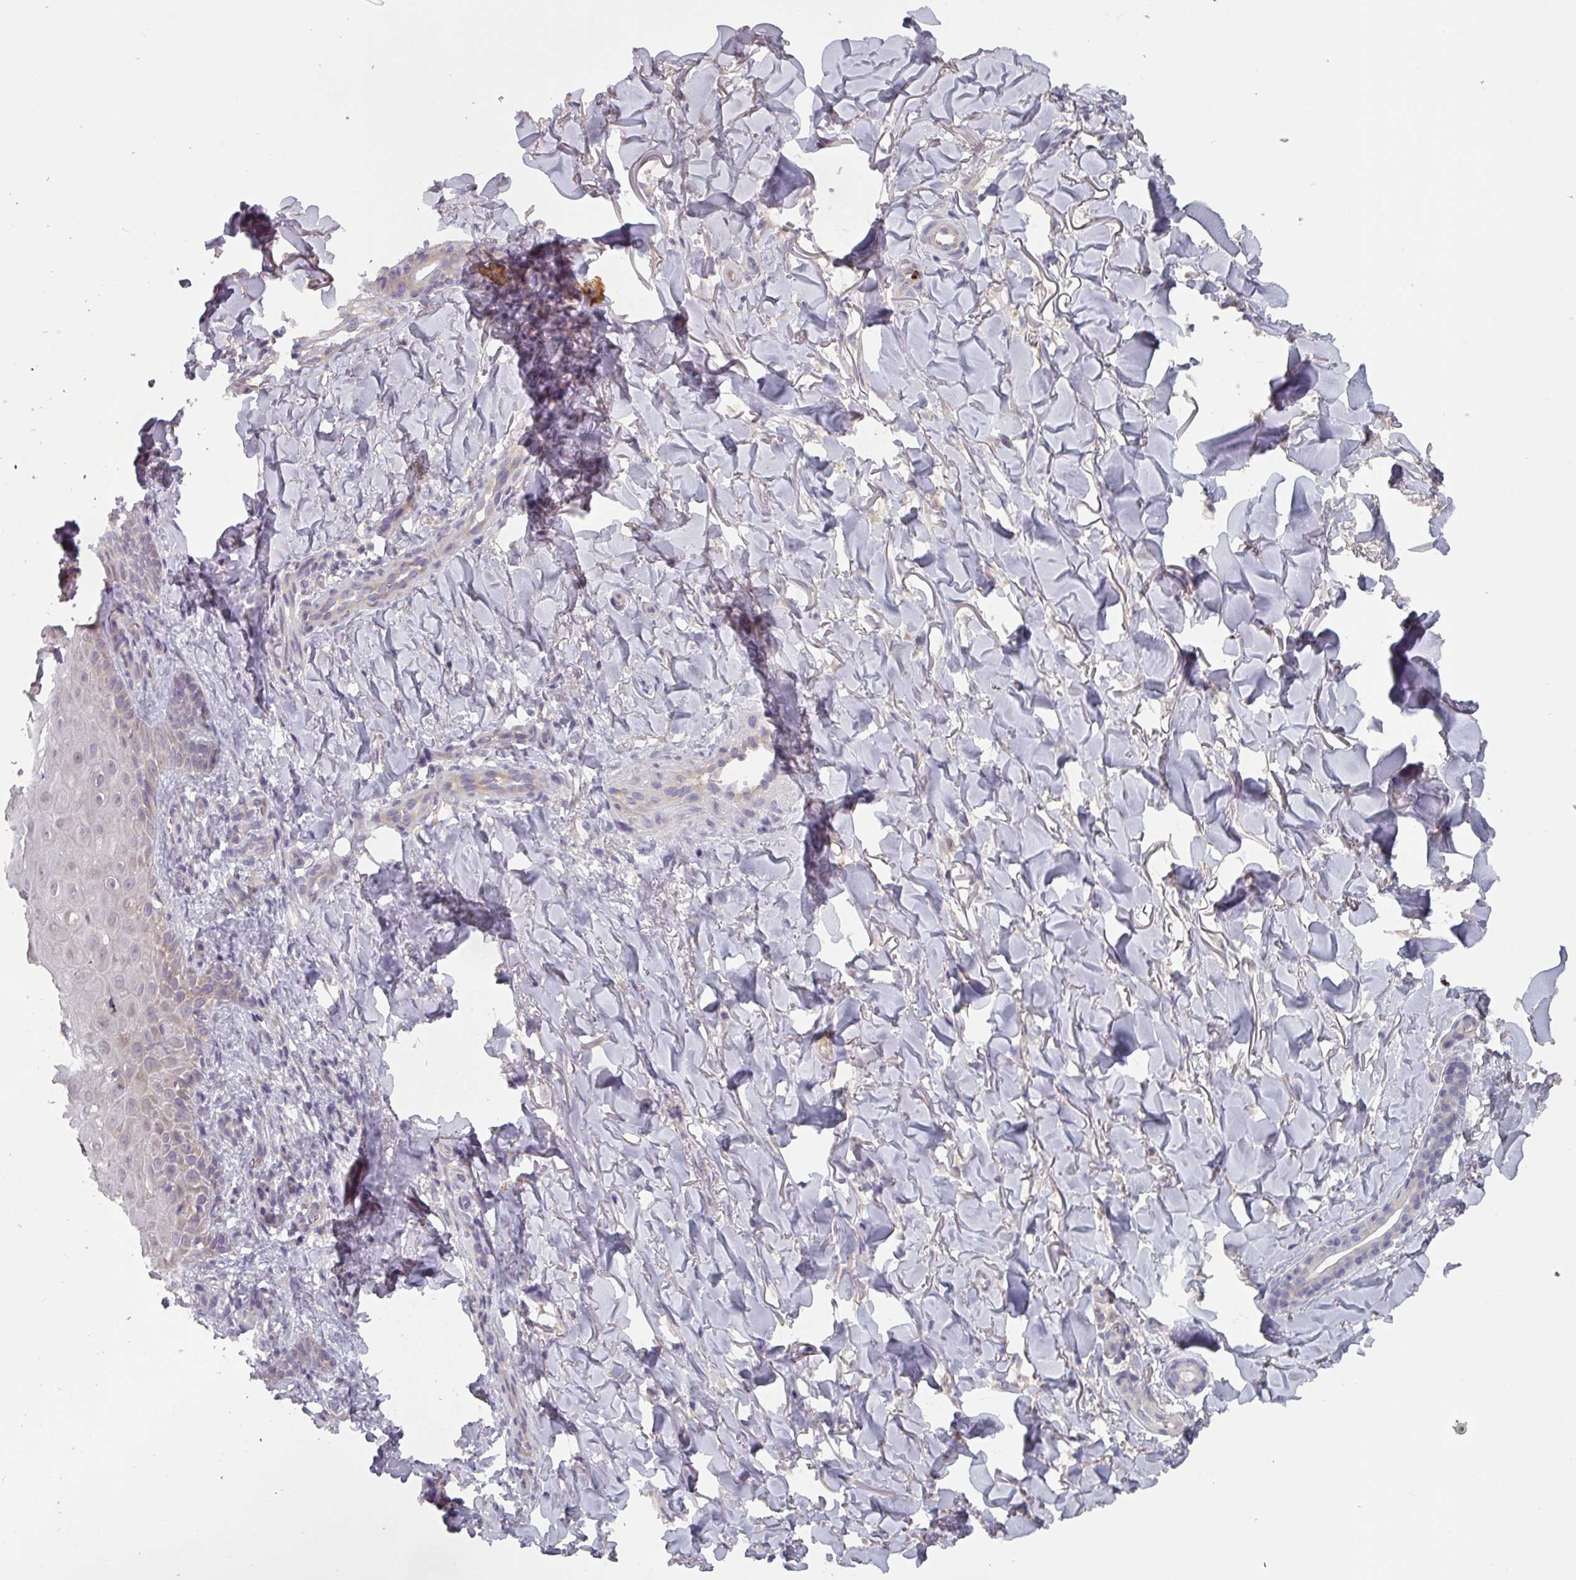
{"staining": {"intensity": "negative", "quantity": "none", "location": "none"}, "tissue": "skin", "cell_type": "Fibroblasts", "image_type": "normal", "snomed": [{"axis": "morphology", "description": "Normal tissue, NOS"}, {"axis": "topography", "description": "Skin"}], "caption": "A histopathology image of skin stained for a protein exhibits no brown staining in fibroblasts.", "gene": "PRAMEF7", "patient": {"sex": "male", "age": 81}}